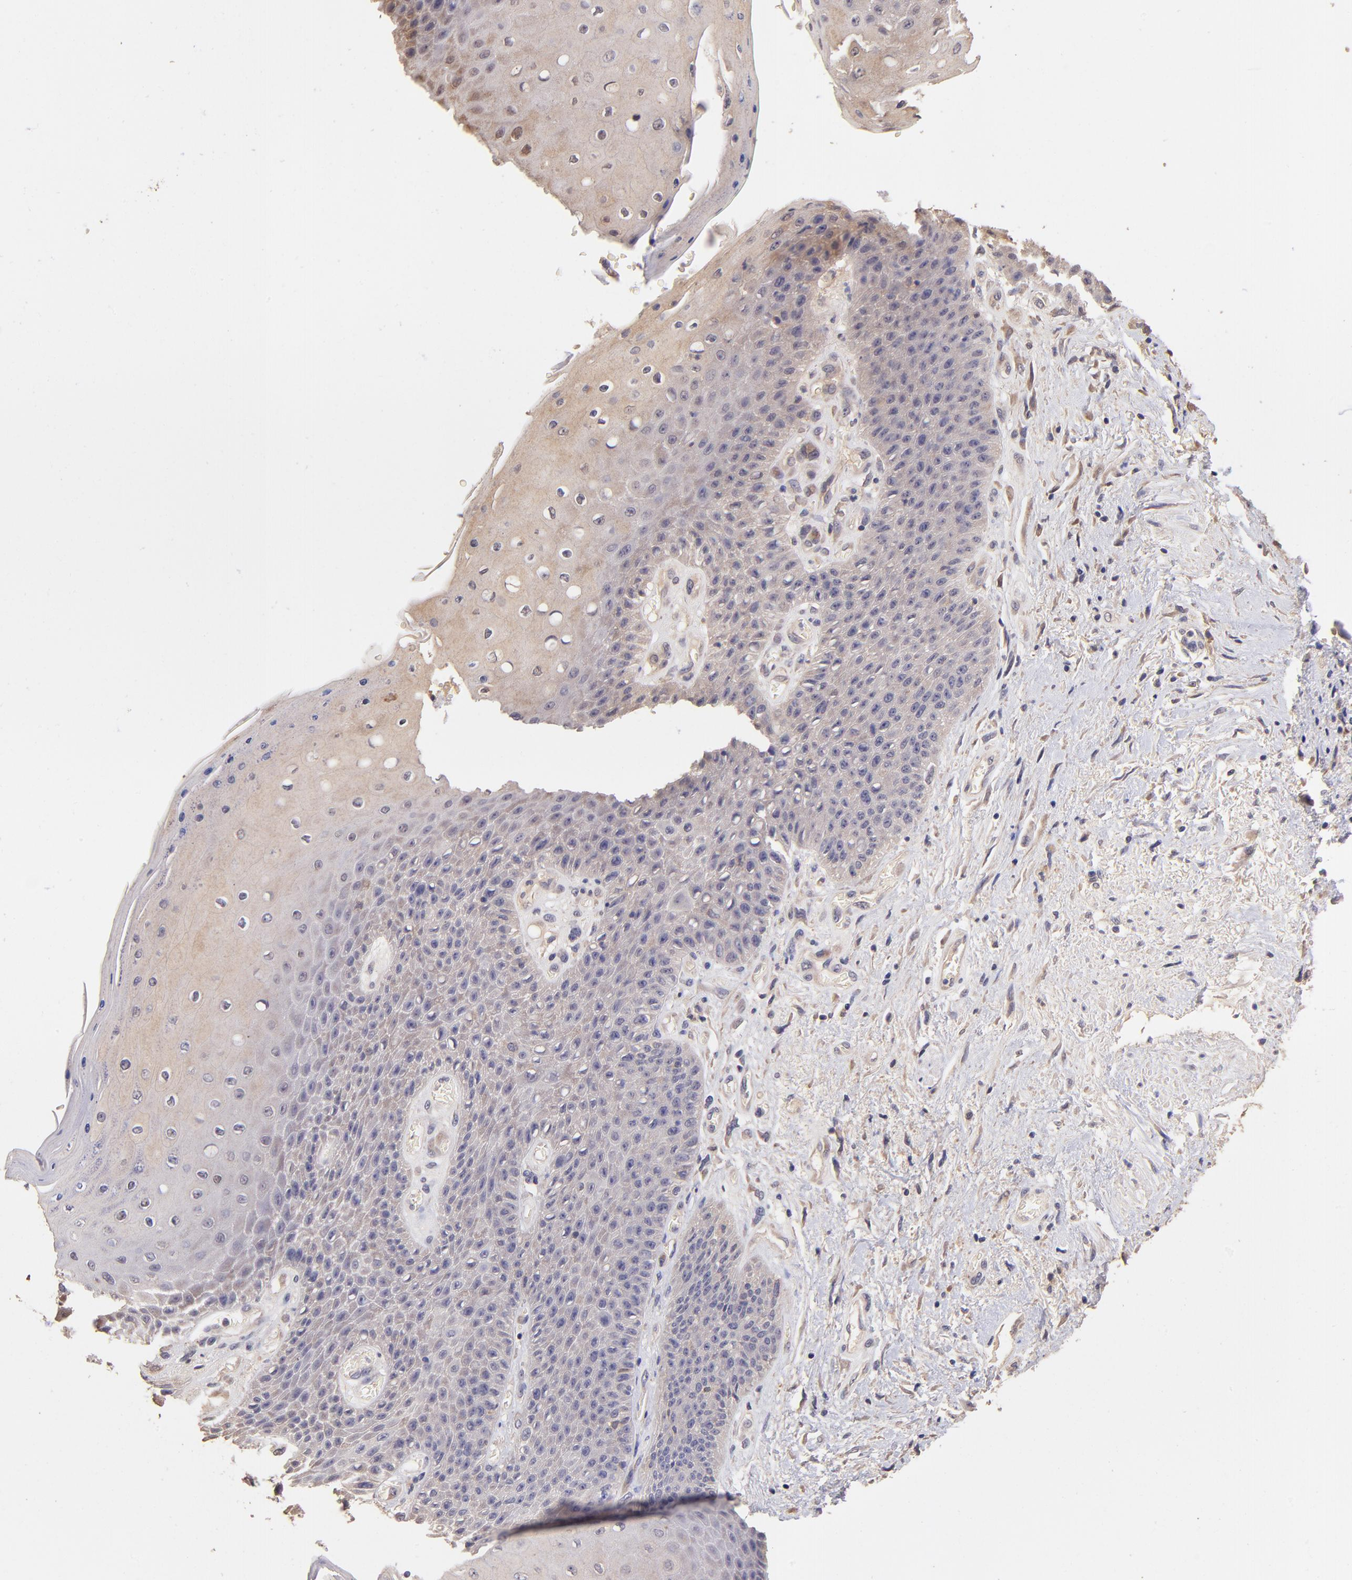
{"staining": {"intensity": "weak", "quantity": "25%-75%", "location": "nuclear"}, "tissue": "skin", "cell_type": "Epidermal cells", "image_type": "normal", "snomed": [{"axis": "morphology", "description": "Normal tissue, NOS"}, {"axis": "topography", "description": "Anal"}], "caption": "The image demonstrates a brown stain indicating the presence of a protein in the nuclear of epidermal cells in skin. Ihc stains the protein of interest in brown and the nuclei are stained blue.", "gene": "RNASEL", "patient": {"sex": "female", "age": 46}}